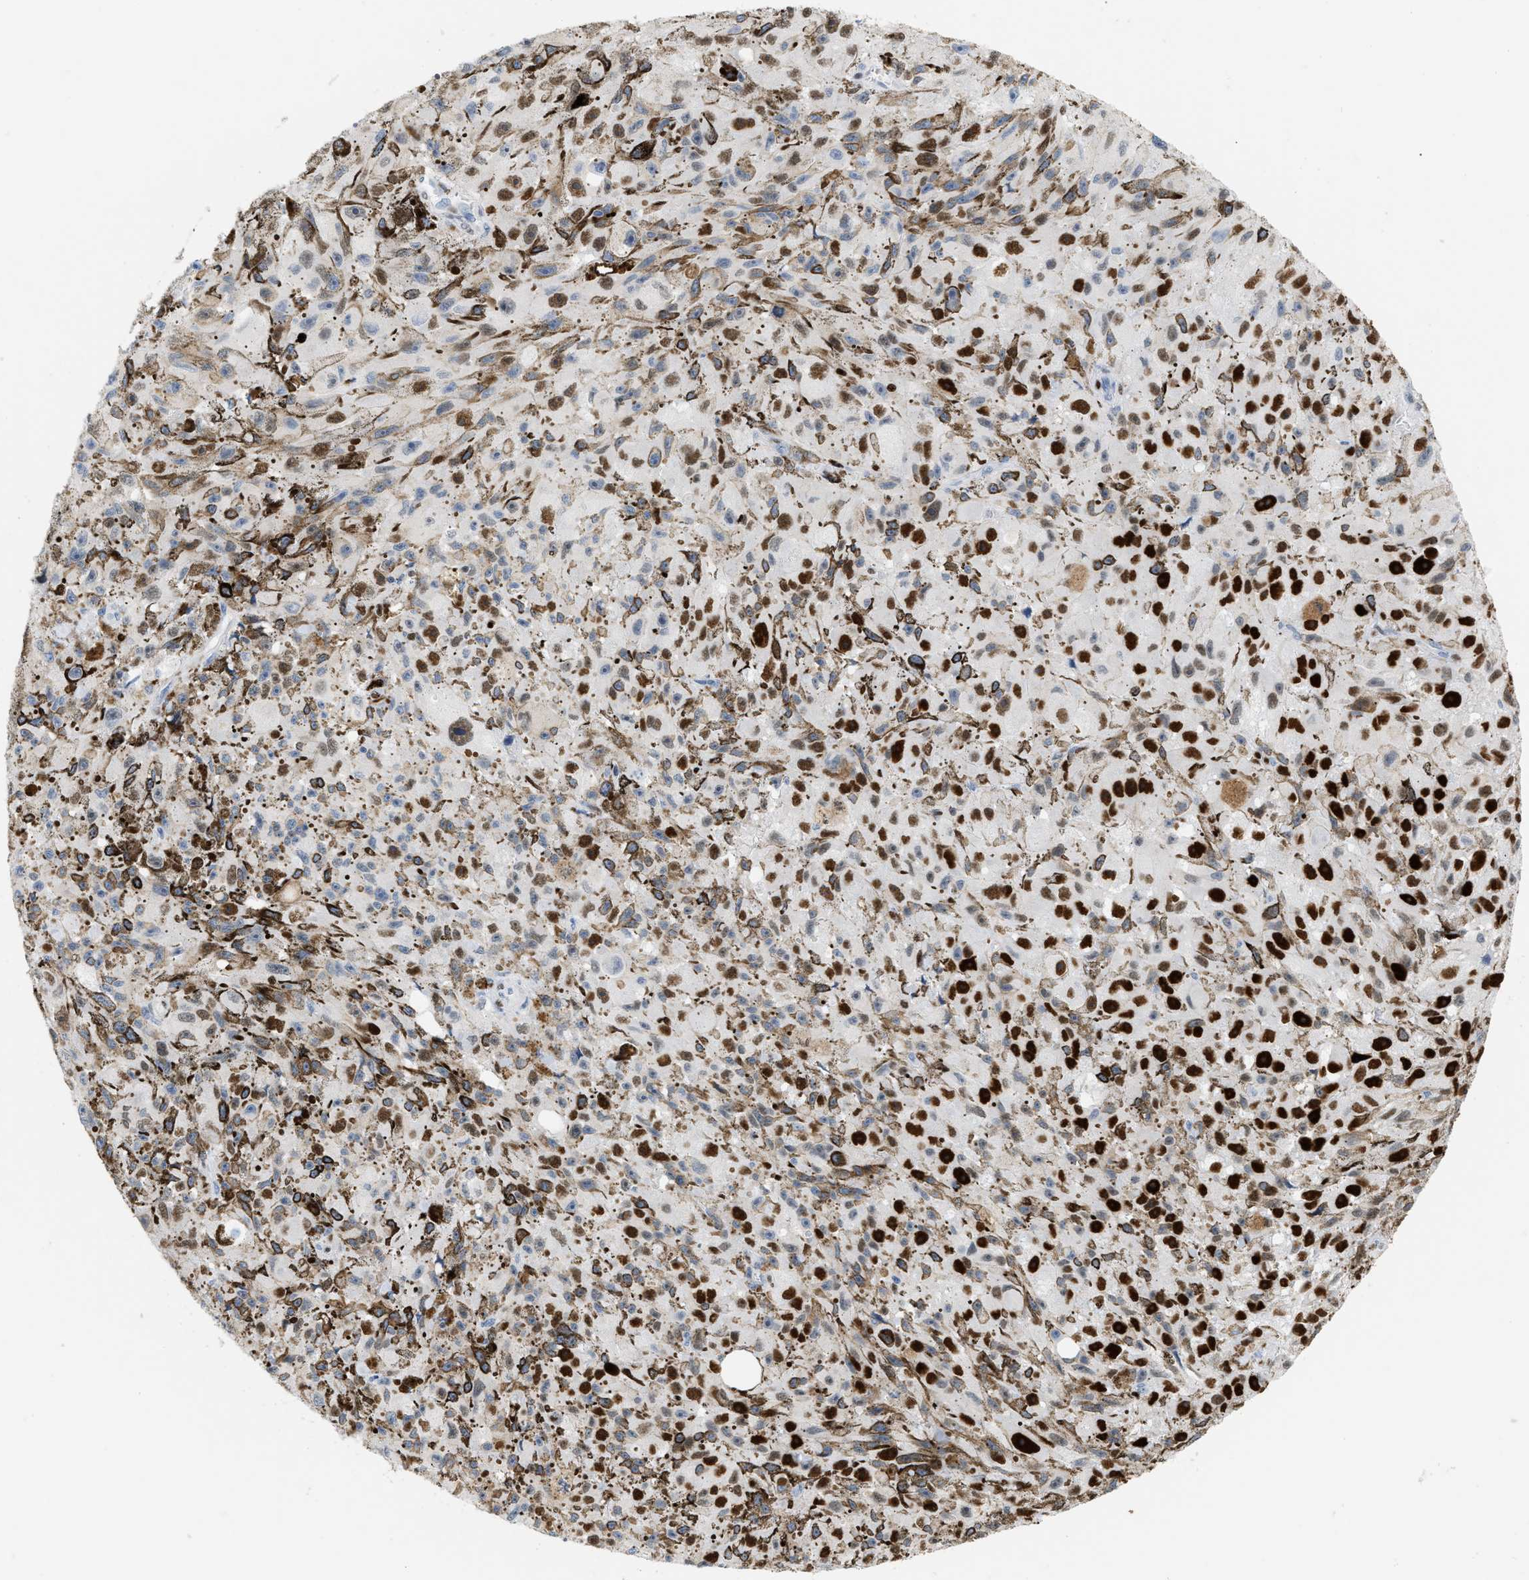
{"staining": {"intensity": "moderate", "quantity": ">75%", "location": "nuclear"}, "tissue": "melanoma", "cell_type": "Tumor cells", "image_type": "cancer", "snomed": [{"axis": "morphology", "description": "Malignant melanoma, NOS"}, {"axis": "topography", "description": "Skin"}], "caption": "The image displays a brown stain indicating the presence of a protein in the nuclear of tumor cells in malignant melanoma.", "gene": "MCM7", "patient": {"sex": "female", "age": 104}}